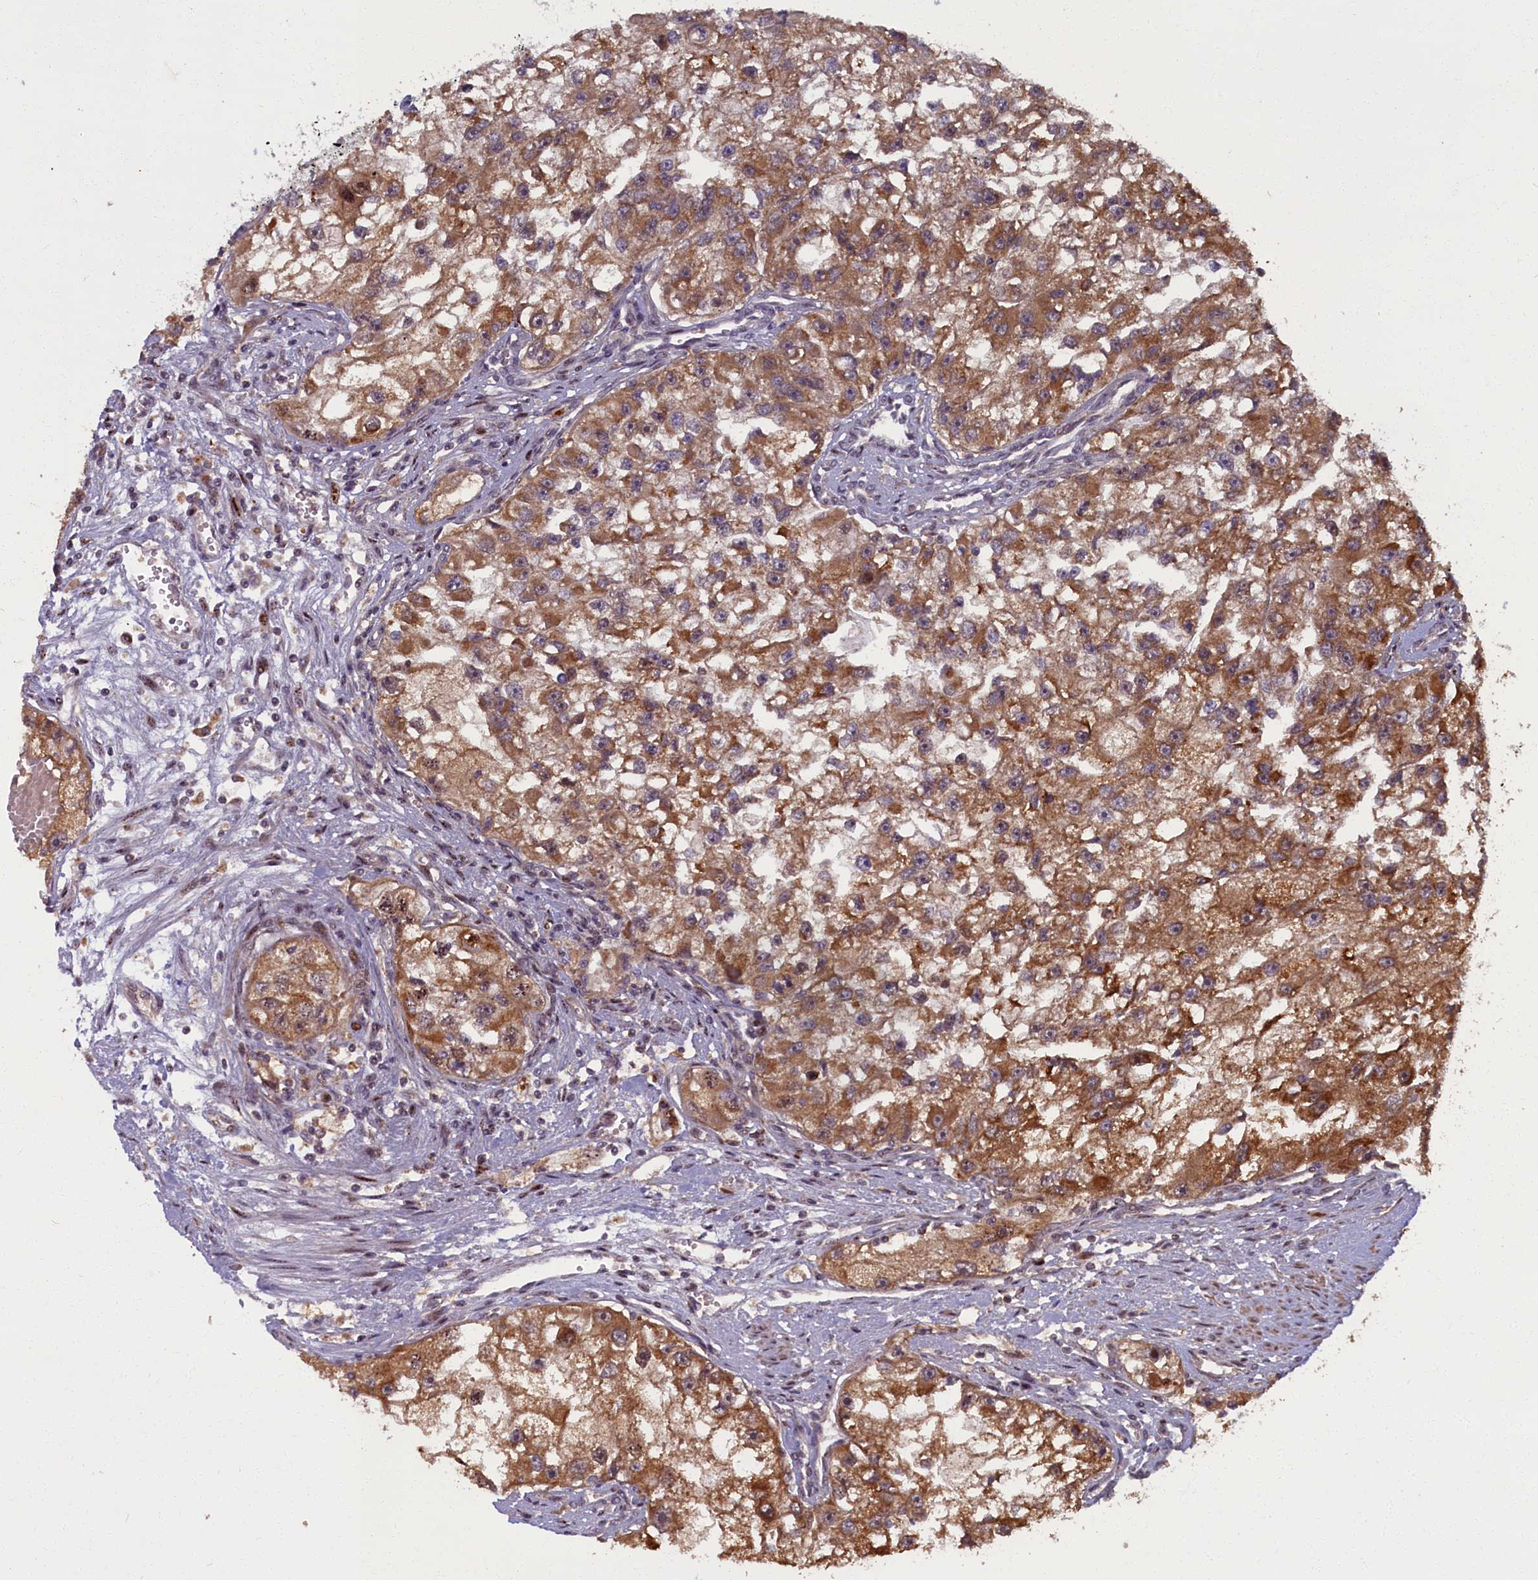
{"staining": {"intensity": "moderate", "quantity": ">75%", "location": "cytoplasmic/membranous"}, "tissue": "renal cancer", "cell_type": "Tumor cells", "image_type": "cancer", "snomed": [{"axis": "morphology", "description": "Adenocarcinoma, NOS"}, {"axis": "topography", "description": "Kidney"}], "caption": "Human renal cancer (adenocarcinoma) stained with a protein marker demonstrates moderate staining in tumor cells.", "gene": "PLA2G10", "patient": {"sex": "male", "age": 63}}